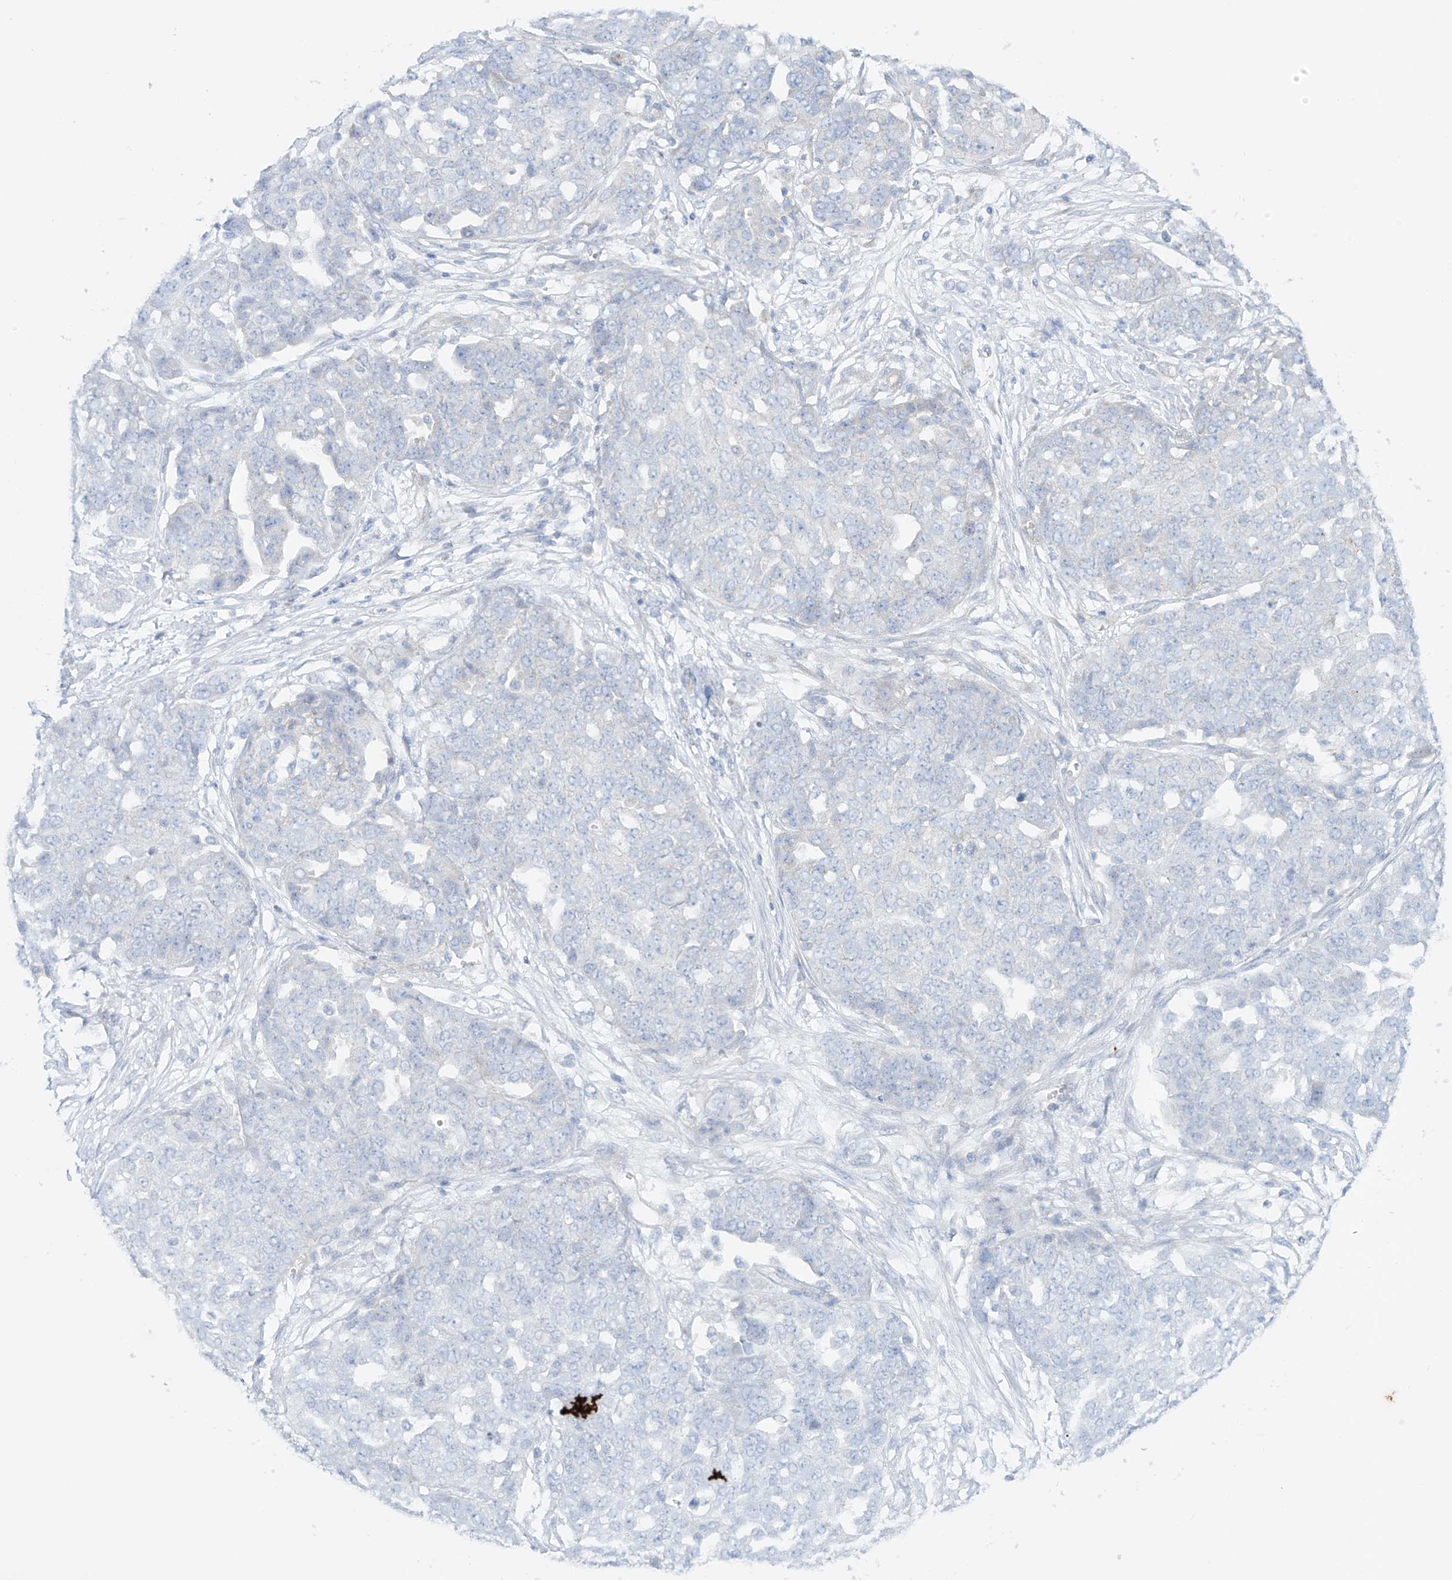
{"staining": {"intensity": "negative", "quantity": "none", "location": "none"}, "tissue": "ovarian cancer", "cell_type": "Tumor cells", "image_type": "cancer", "snomed": [{"axis": "morphology", "description": "Cystadenocarcinoma, serous, NOS"}, {"axis": "topography", "description": "Soft tissue"}, {"axis": "topography", "description": "Ovary"}], "caption": "Protein analysis of serous cystadenocarcinoma (ovarian) demonstrates no significant positivity in tumor cells.", "gene": "TJAP1", "patient": {"sex": "female", "age": 57}}